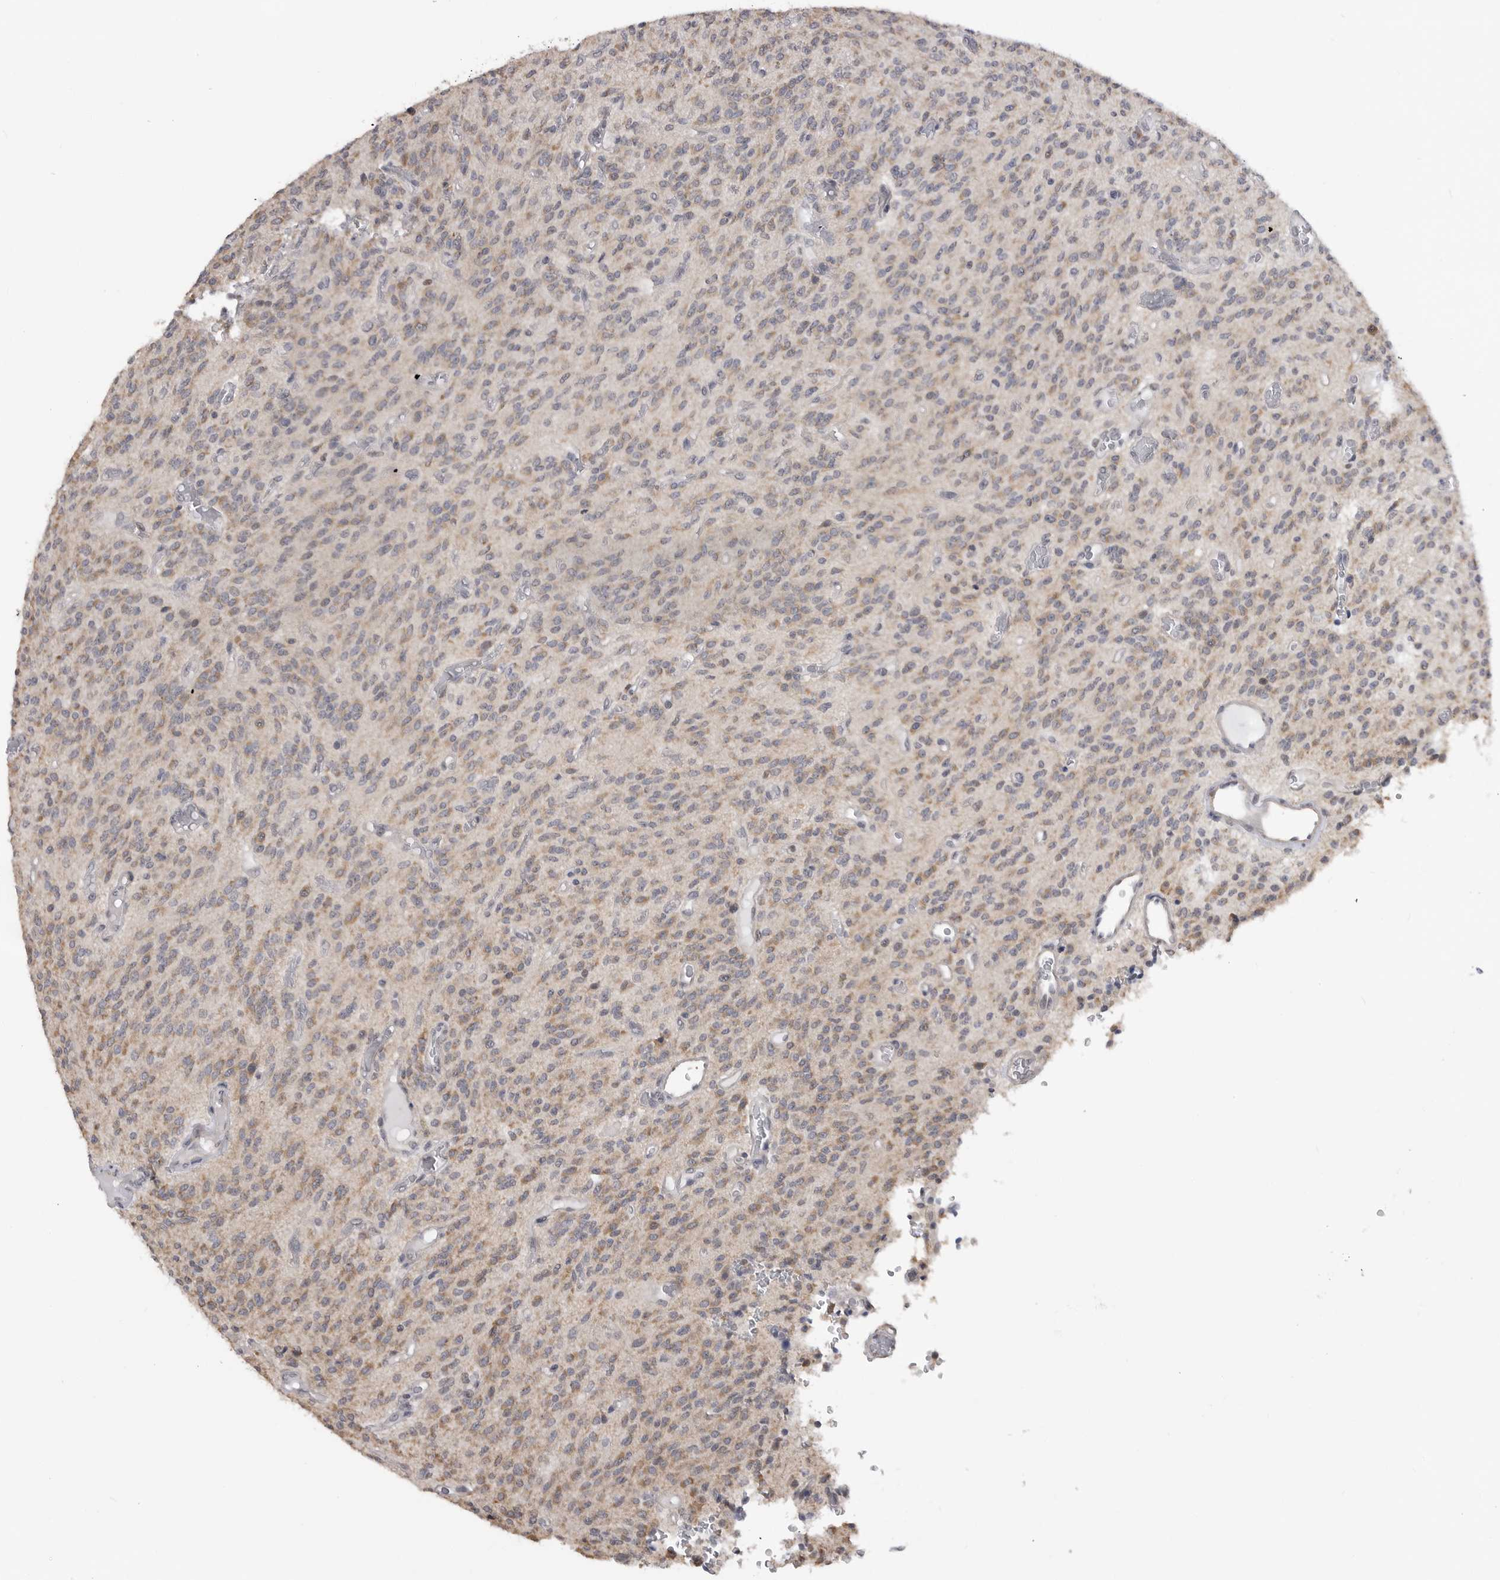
{"staining": {"intensity": "weak", "quantity": ">75%", "location": "cytoplasmic/membranous"}, "tissue": "glioma", "cell_type": "Tumor cells", "image_type": "cancer", "snomed": [{"axis": "morphology", "description": "Glioma, malignant, High grade"}, {"axis": "topography", "description": "Brain"}], "caption": "A histopathology image showing weak cytoplasmic/membranous staining in about >75% of tumor cells in glioma, as visualized by brown immunohistochemical staining.", "gene": "SMARCC1", "patient": {"sex": "male", "age": 34}}